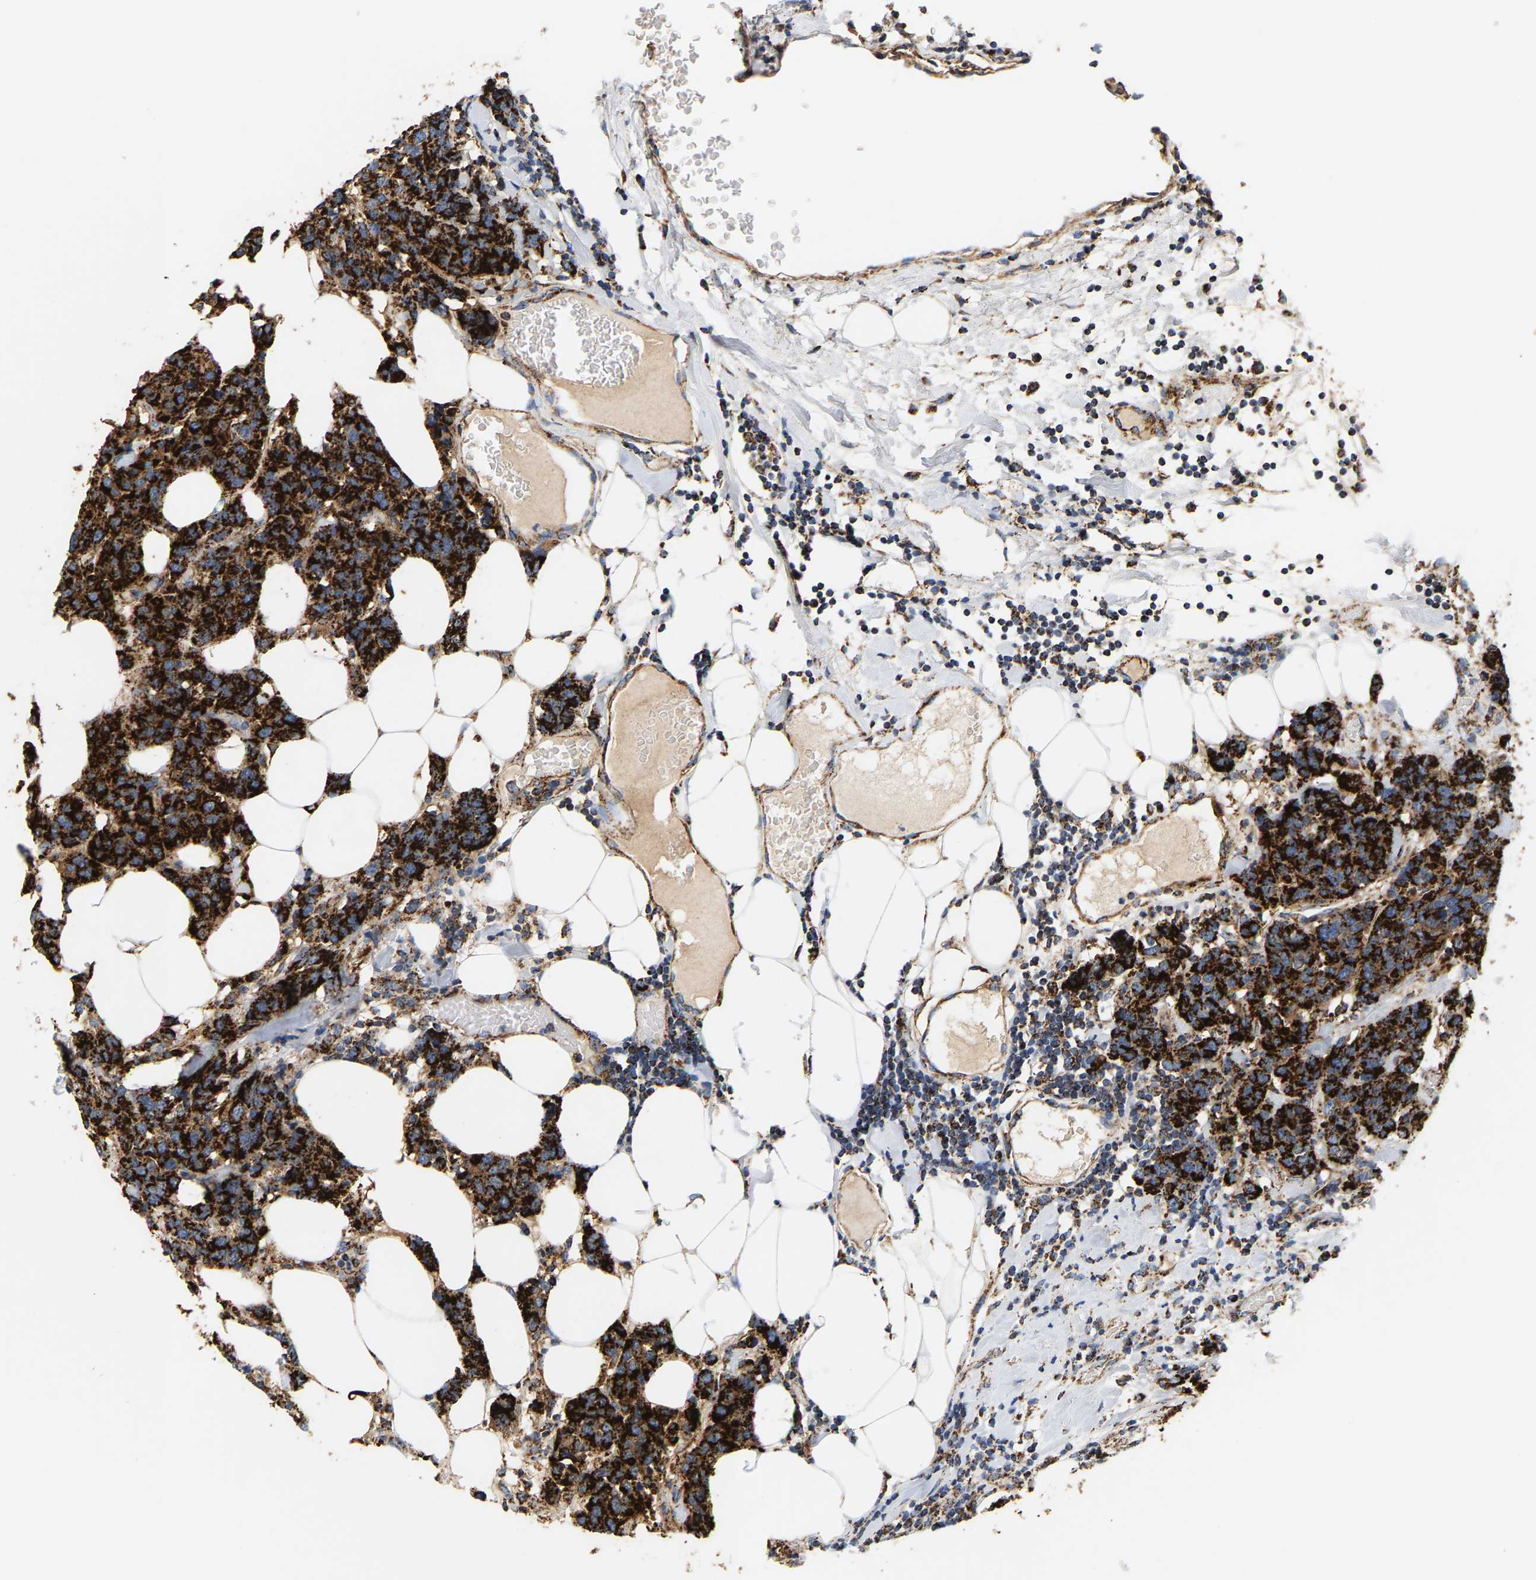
{"staining": {"intensity": "strong", "quantity": ">75%", "location": "cytoplasmic/membranous"}, "tissue": "breast cancer", "cell_type": "Tumor cells", "image_type": "cancer", "snomed": [{"axis": "morphology", "description": "Lobular carcinoma"}, {"axis": "topography", "description": "Breast"}], "caption": "Tumor cells show strong cytoplasmic/membranous expression in about >75% of cells in breast cancer (lobular carcinoma). The staining was performed using DAB (3,3'-diaminobenzidine), with brown indicating positive protein expression. Nuclei are stained blue with hematoxylin.", "gene": "SHMT2", "patient": {"sex": "female", "age": 59}}